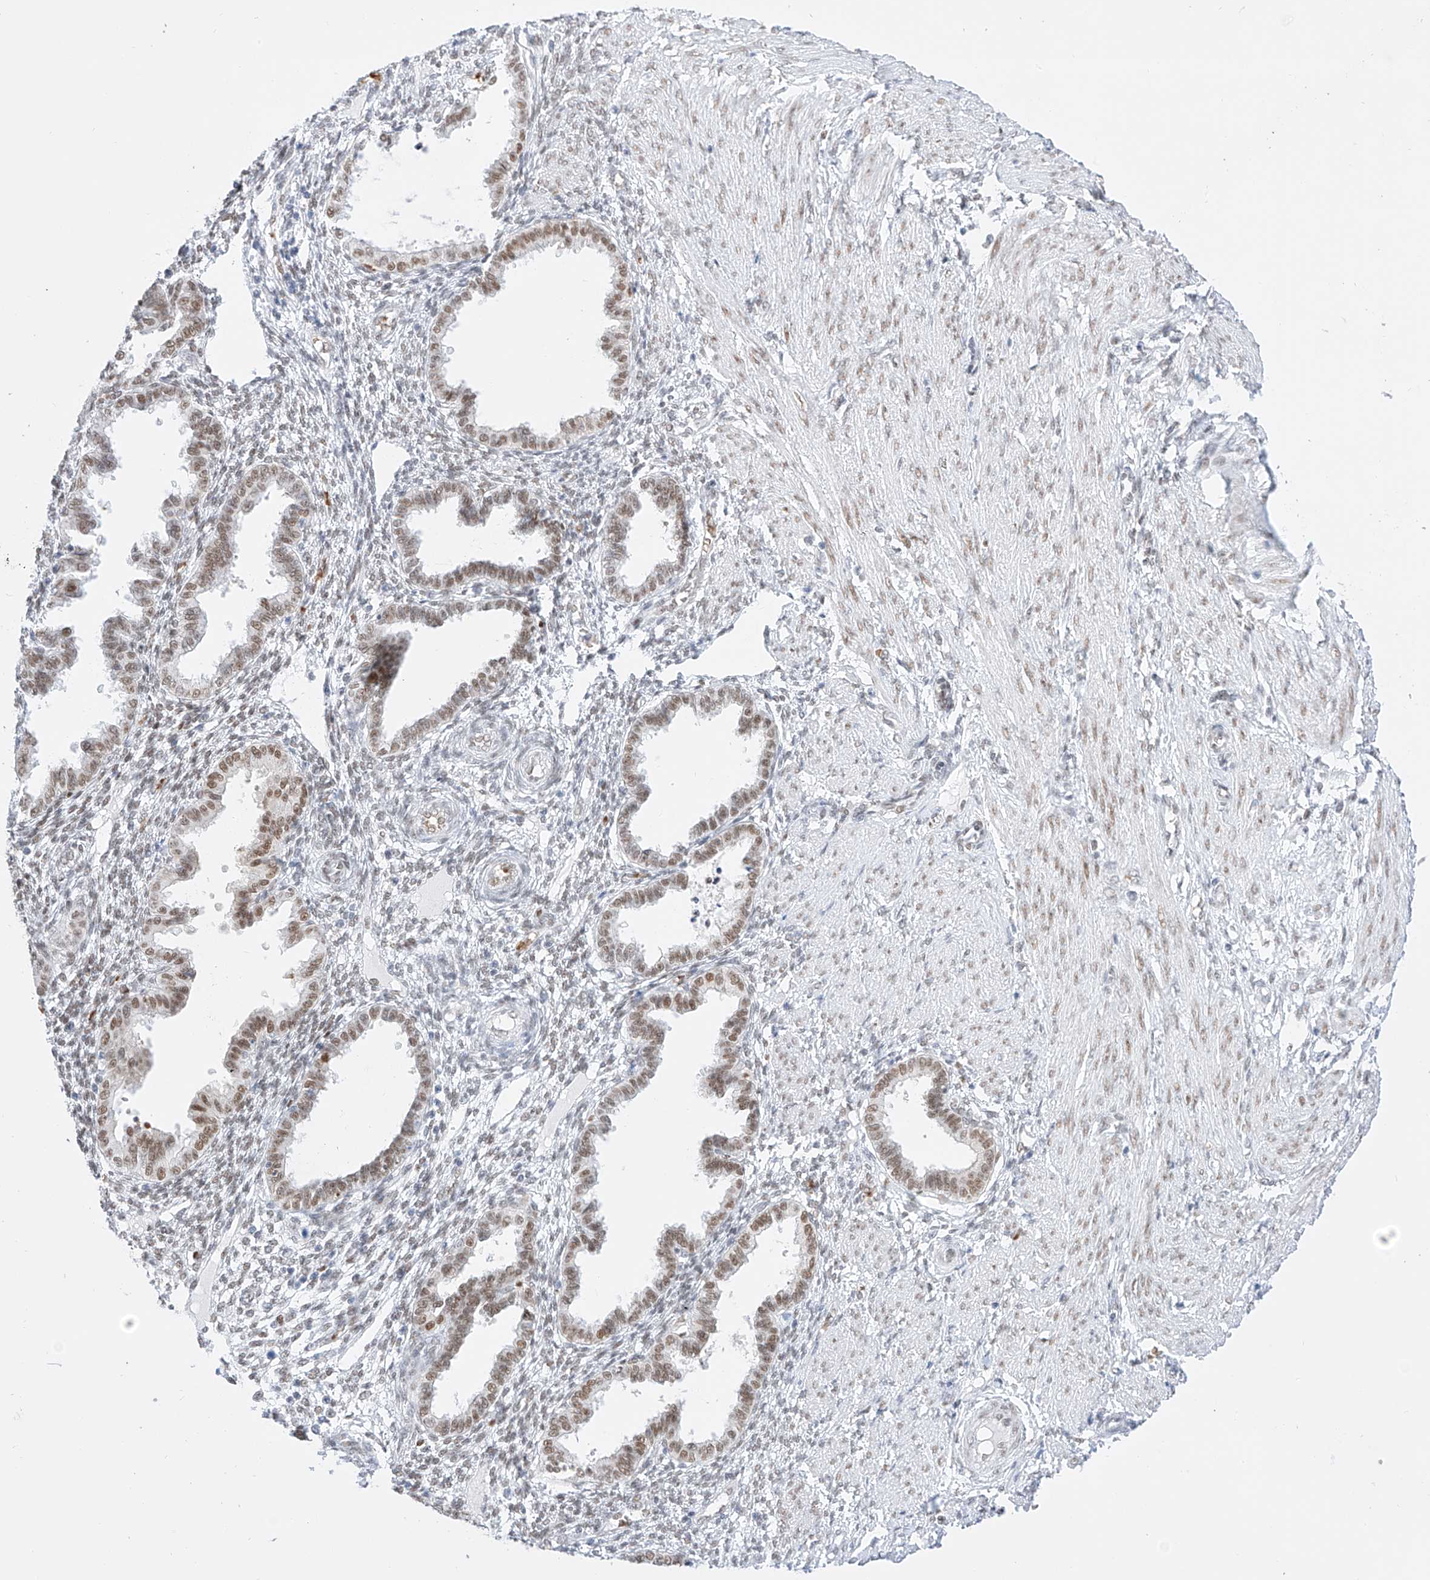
{"staining": {"intensity": "weak", "quantity": "25%-75%", "location": "nuclear"}, "tissue": "endometrium", "cell_type": "Cells in endometrial stroma", "image_type": "normal", "snomed": [{"axis": "morphology", "description": "Normal tissue, NOS"}, {"axis": "topography", "description": "Endometrium"}], "caption": "Immunohistochemical staining of normal human endometrium reveals low levels of weak nuclear staining in about 25%-75% of cells in endometrial stroma.", "gene": "APIP", "patient": {"sex": "female", "age": 33}}